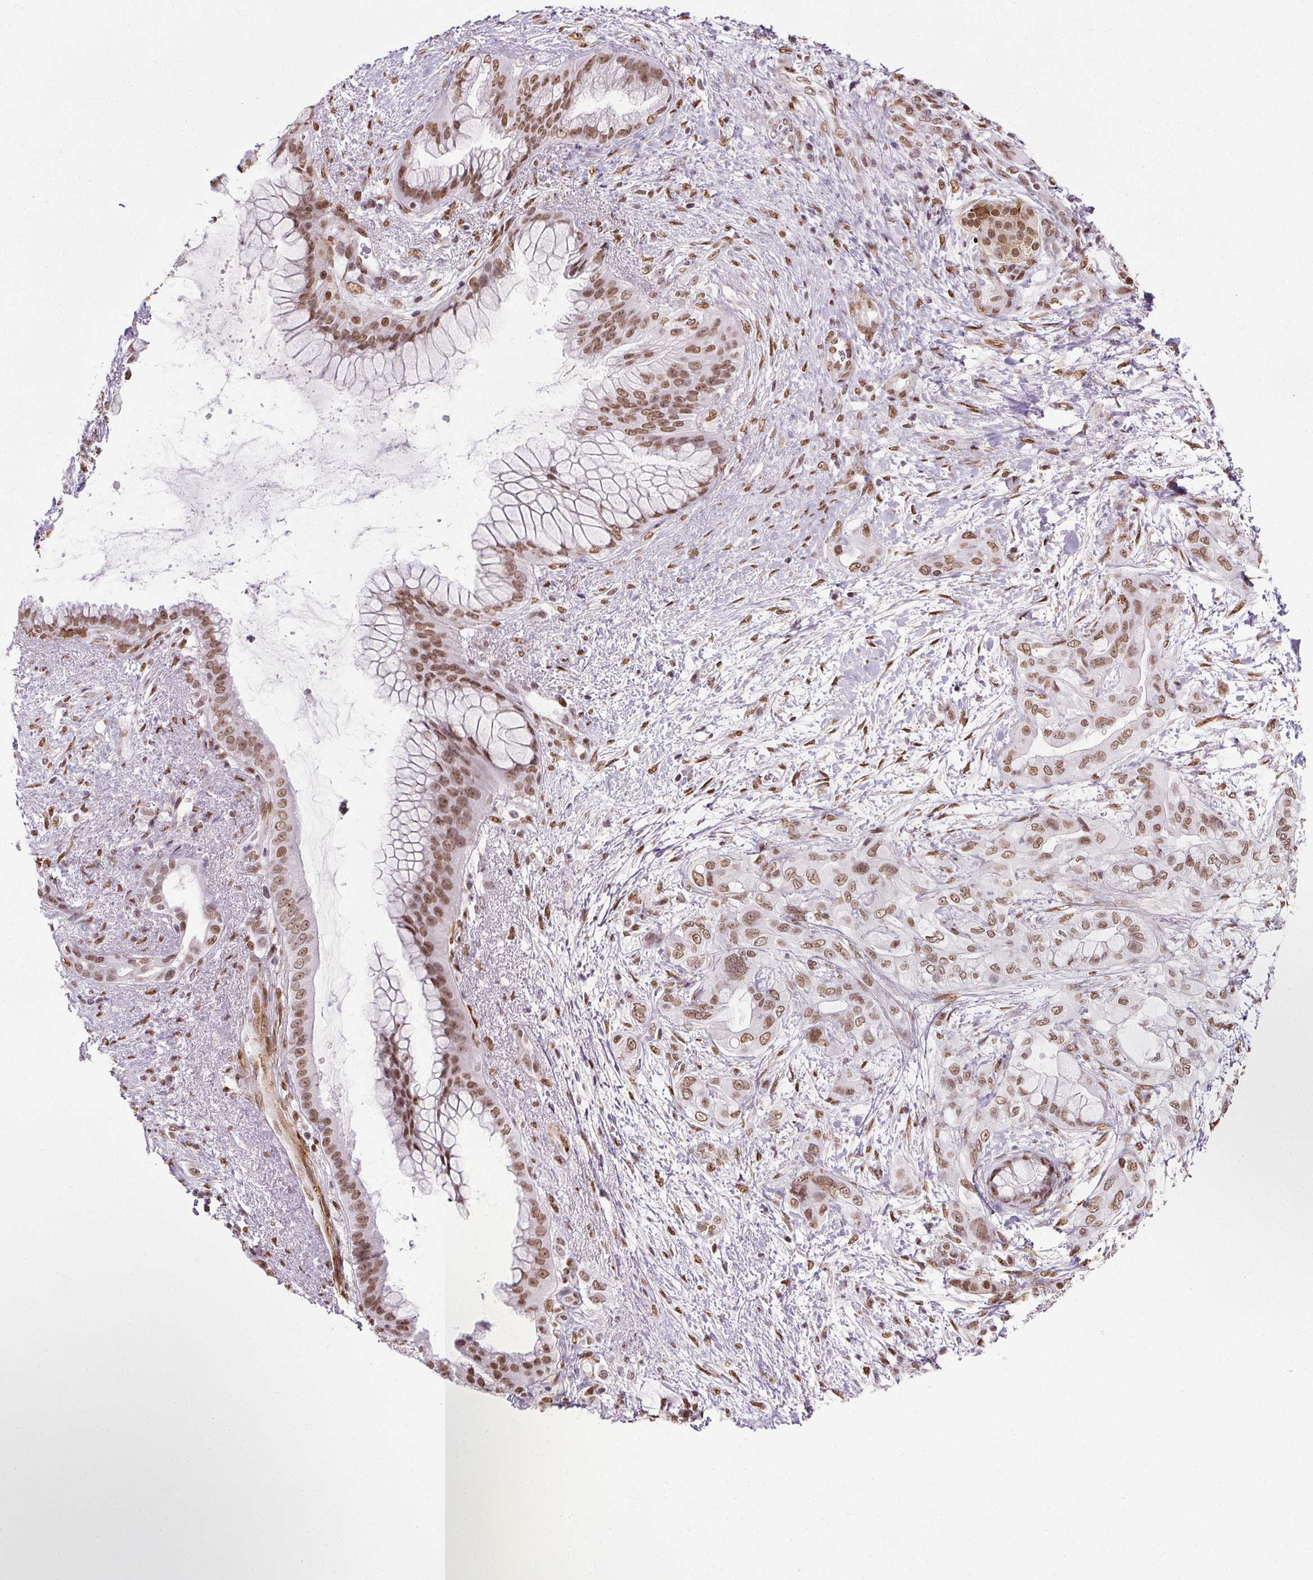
{"staining": {"intensity": "moderate", "quantity": ">75%", "location": "nuclear"}, "tissue": "pancreatic cancer", "cell_type": "Tumor cells", "image_type": "cancer", "snomed": [{"axis": "morphology", "description": "Adenocarcinoma, NOS"}, {"axis": "topography", "description": "Pancreas"}], "caption": "Immunohistochemistry staining of pancreatic cancer, which exhibits medium levels of moderate nuclear staining in approximately >75% of tumor cells indicating moderate nuclear protein expression. The staining was performed using DAB (brown) for protein detection and nuclei were counterstained in hematoxylin (blue).", "gene": "GP6", "patient": {"sex": "male", "age": 71}}